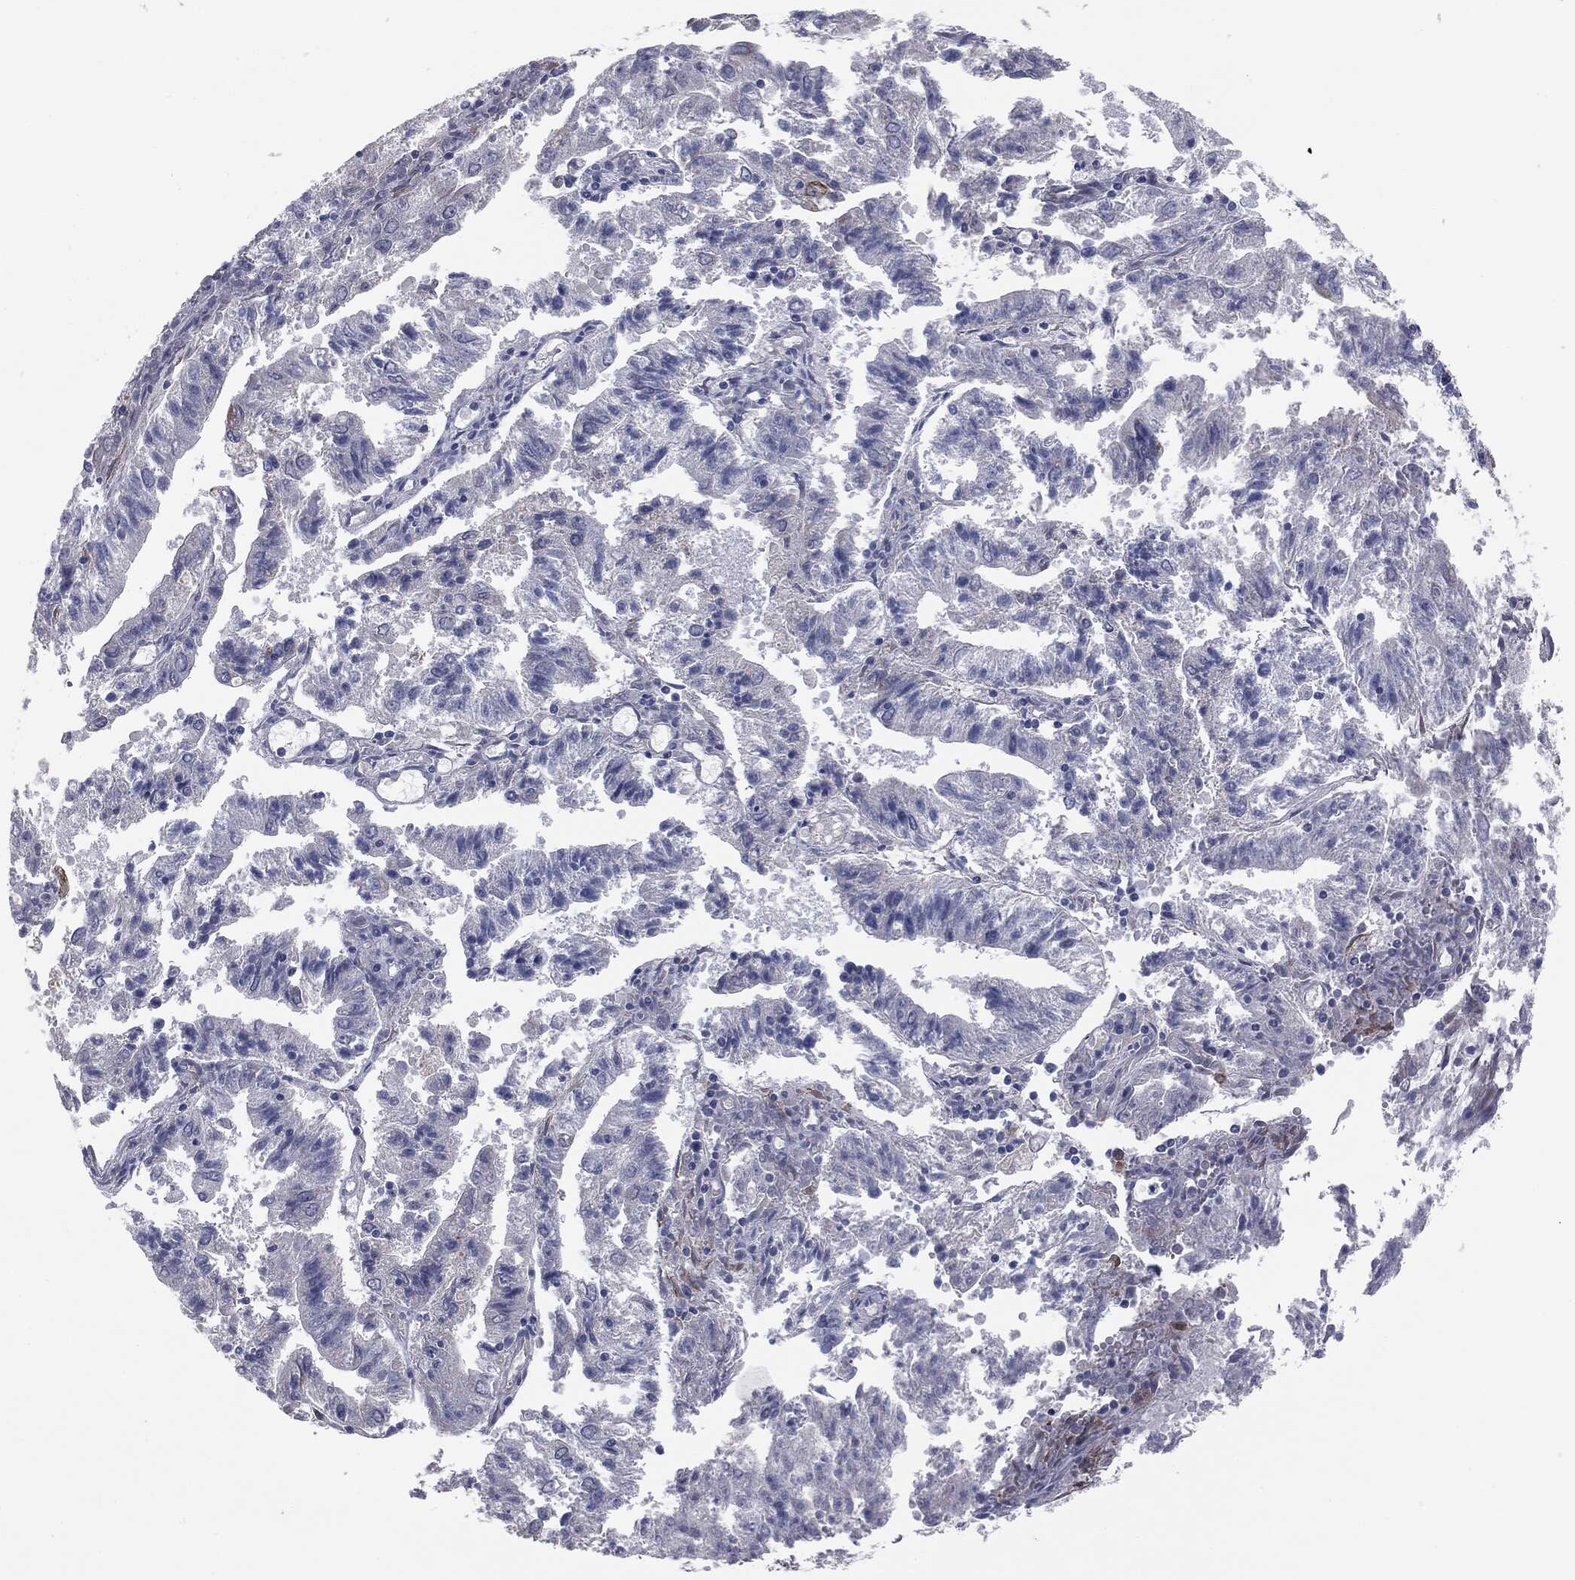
{"staining": {"intensity": "negative", "quantity": "none", "location": "none"}, "tissue": "endometrial cancer", "cell_type": "Tumor cells", "image_type": "cancer", "snomed": [{"axis": "morphology", "description": "Adenocarcinoma, NOS"}, {"axis": "topography", "description": "Endometrium"}], "caption": "Endometrial cancer was stained to show a protein in brown. There is no significant positivity in tumor cells. (Brightfield microscopy of DAB immunohistochemistry (IHC) at high magnification).", "gene": "KRT5", "patient": {"sex": "female", "age": 82}}